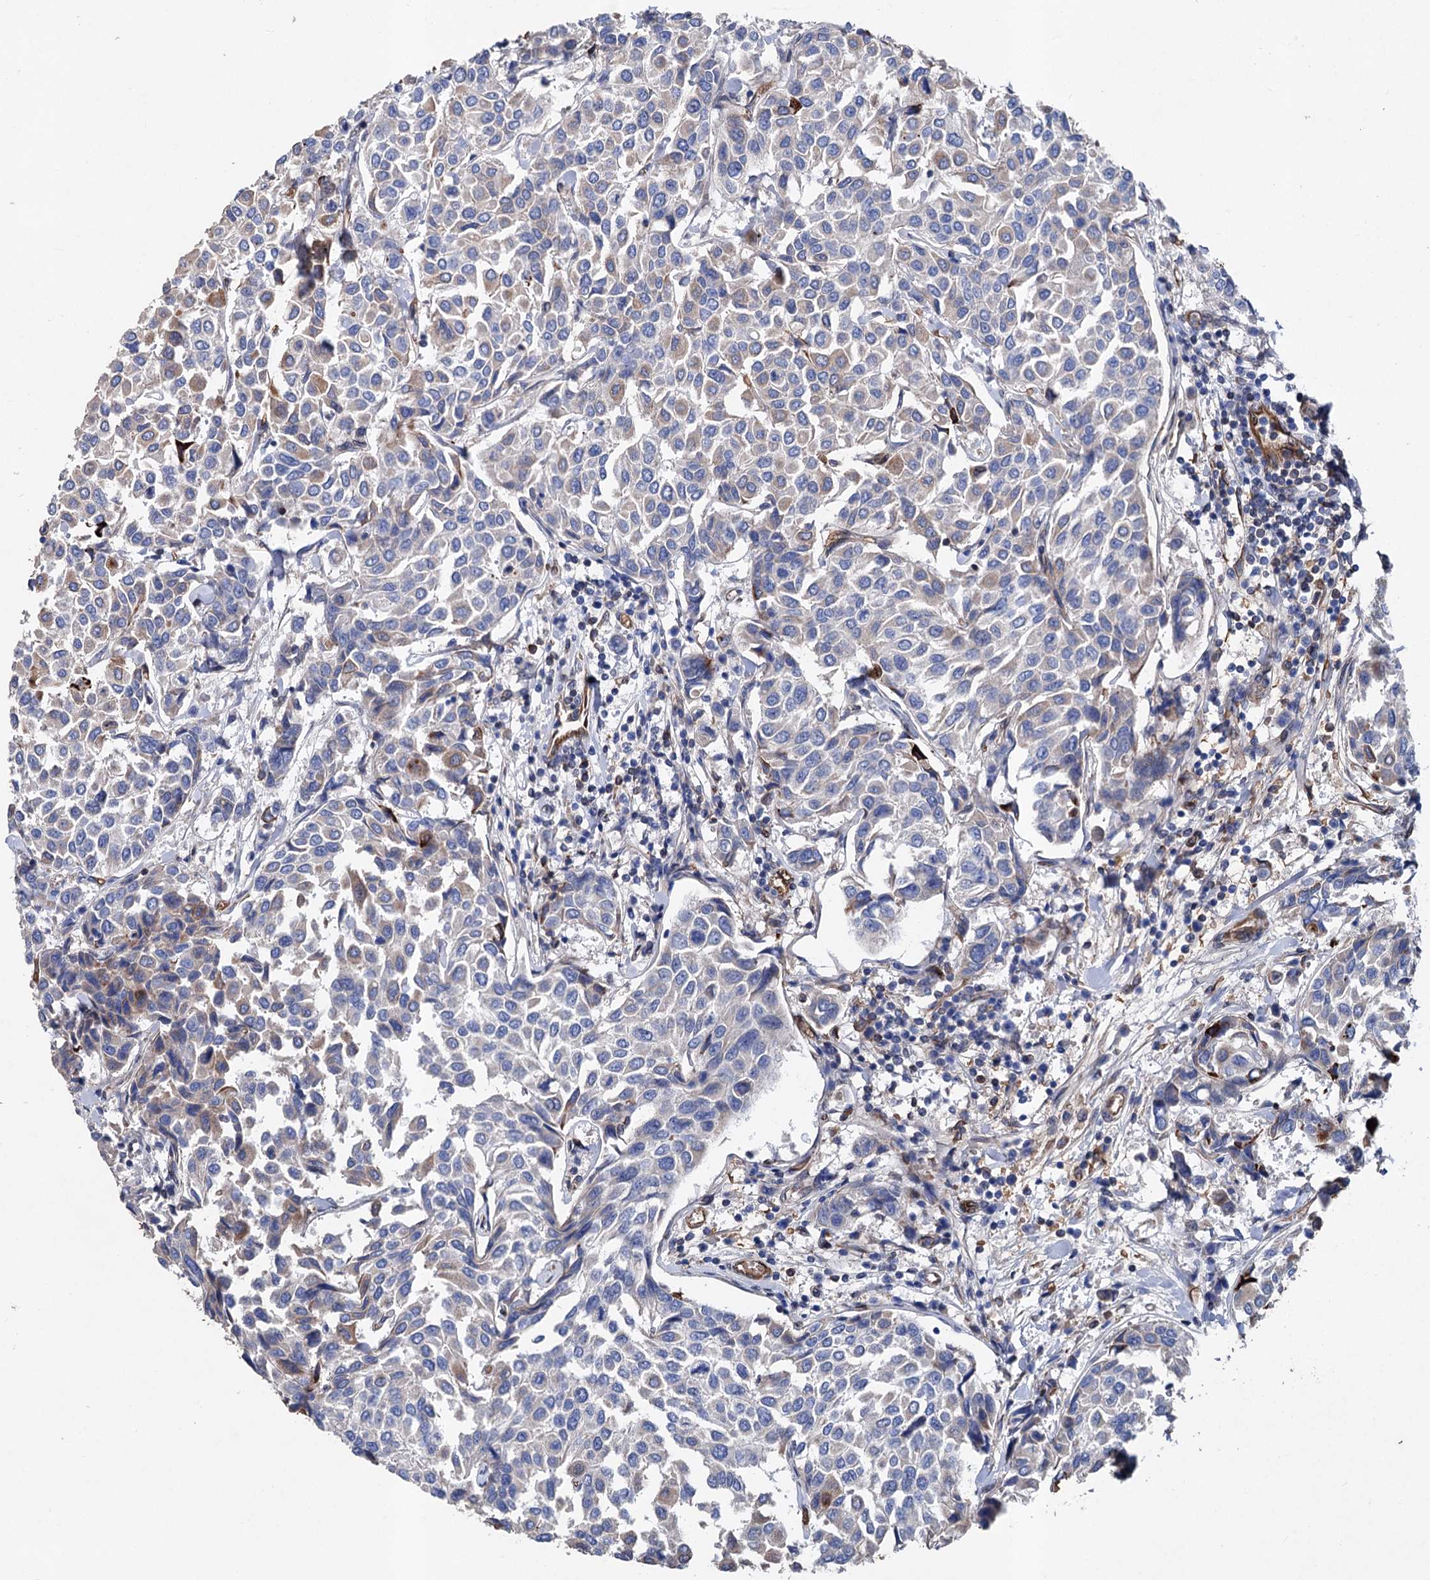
{"staining": {"intensity": "weak", "quantity": "<25%", "location": "cytoplasmic/membranous"}, "tissue": "breast cancer", "cell_type": "Tumor cells", "image_type": "cancer", "snomed": [{"axis": "morphology", "description": "Duct carcinoma"}, {"axis": "topography", "description": "Breast"}], "caption": "Immunohistochemistry (IHC) photomicrograph of breast infiltrating ductal carcinoma stained for a protein (brown), which reveals no staining in tumor cells.", "gene": "STING1", "patient": {"sex": "female", "age": 55}}